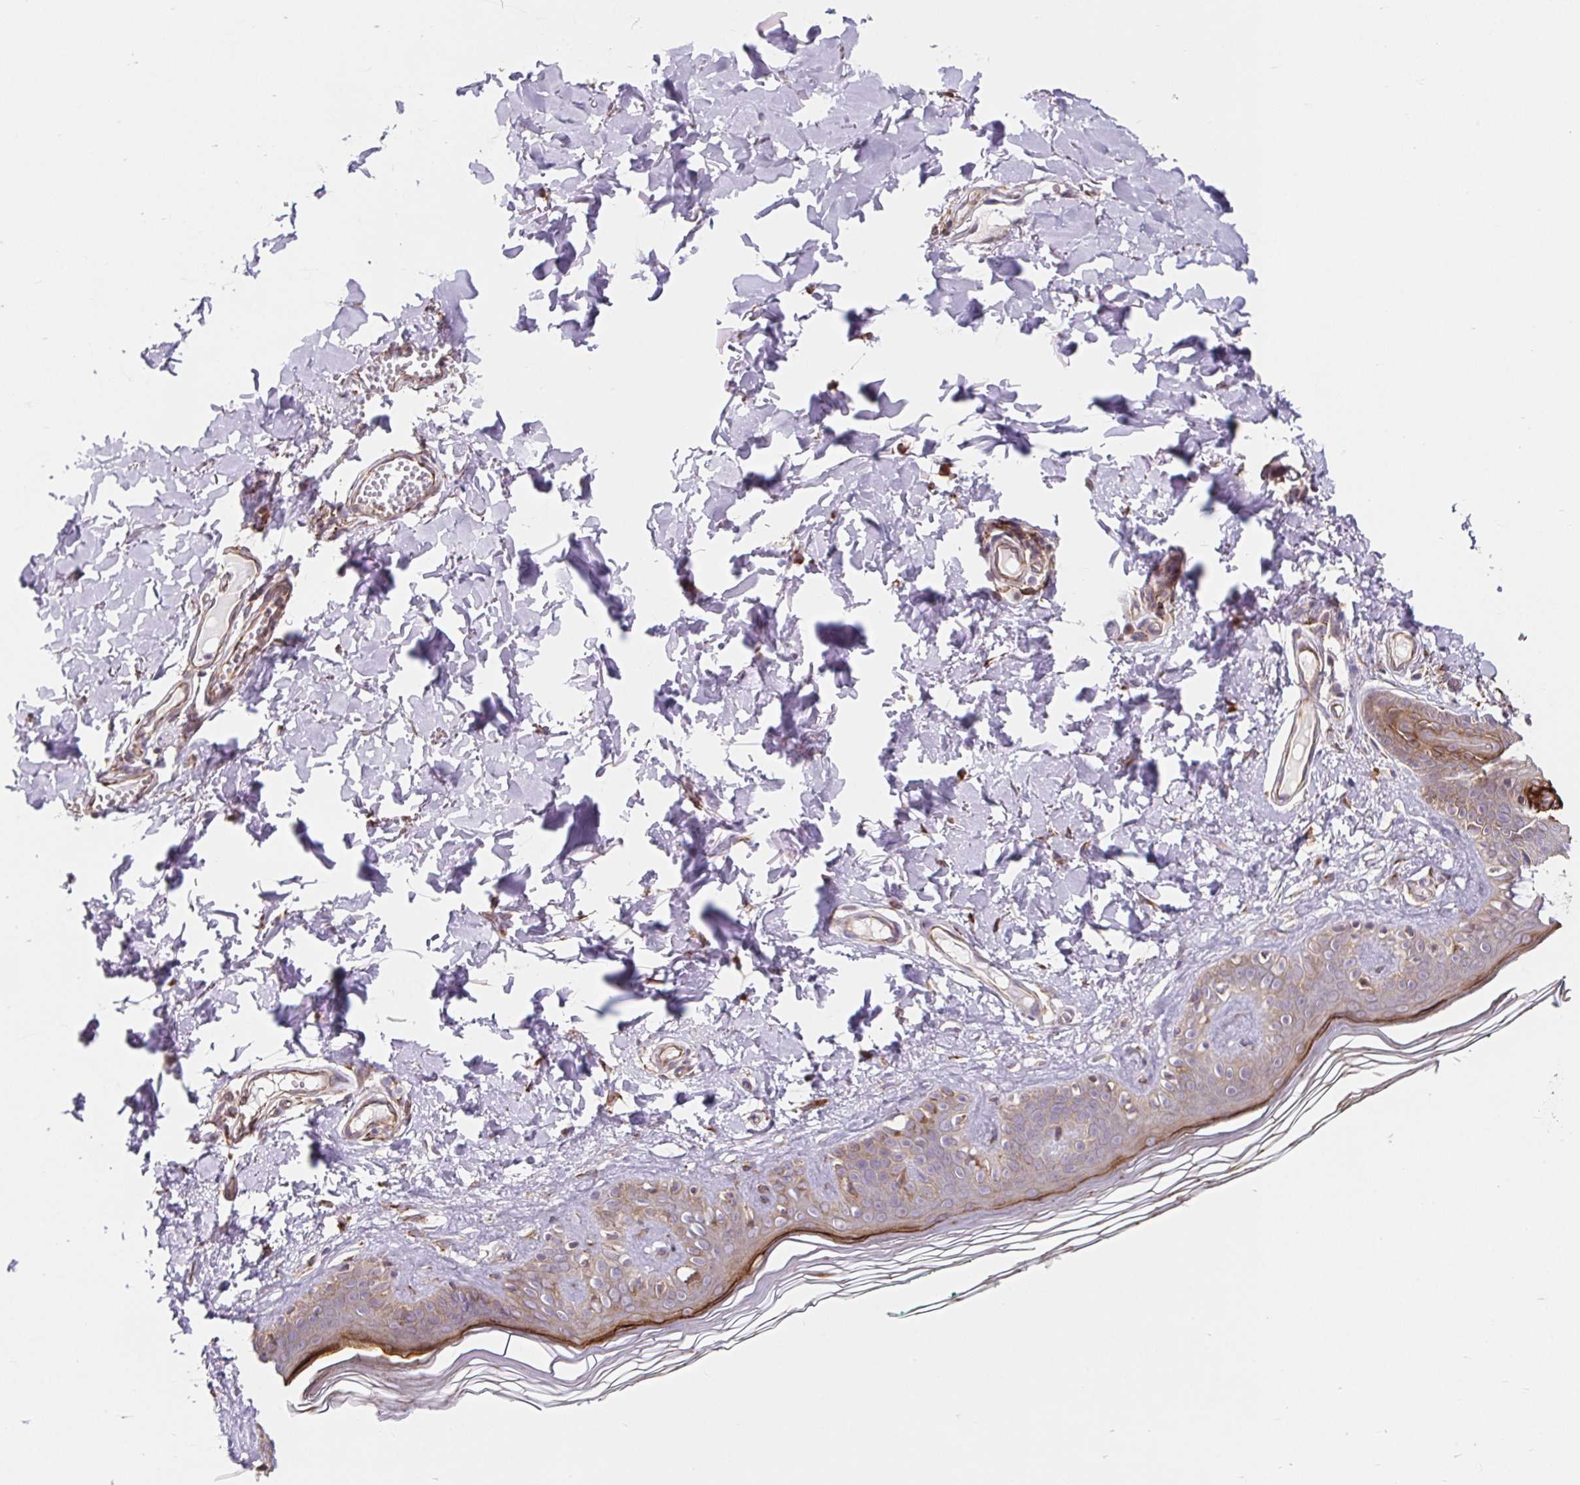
{"staining": {"intensity": "moderate", "quantity": ">75%", "location": "cytoplasmic/membranous"}, "tissue": "skin", "cell_type": "Fibroblasts", "image_type": "normal", "snomed": [{"axis": "morphology", "description": "Normal tissue, NOS"}, {"axis": "topography", "description": "Skin"}, {"axis": "topography", "description": "Peripheral nerve tissue"}], "caption": "IHC micrograph of unremarkable skin stained for a protein (brown), which displays medium levels of moderate cytoplasmic/membranous expression in approximately >75% of fibroblasts.", "gene": "LYPD5", "patient": {"sex": "female", "age": 45}}